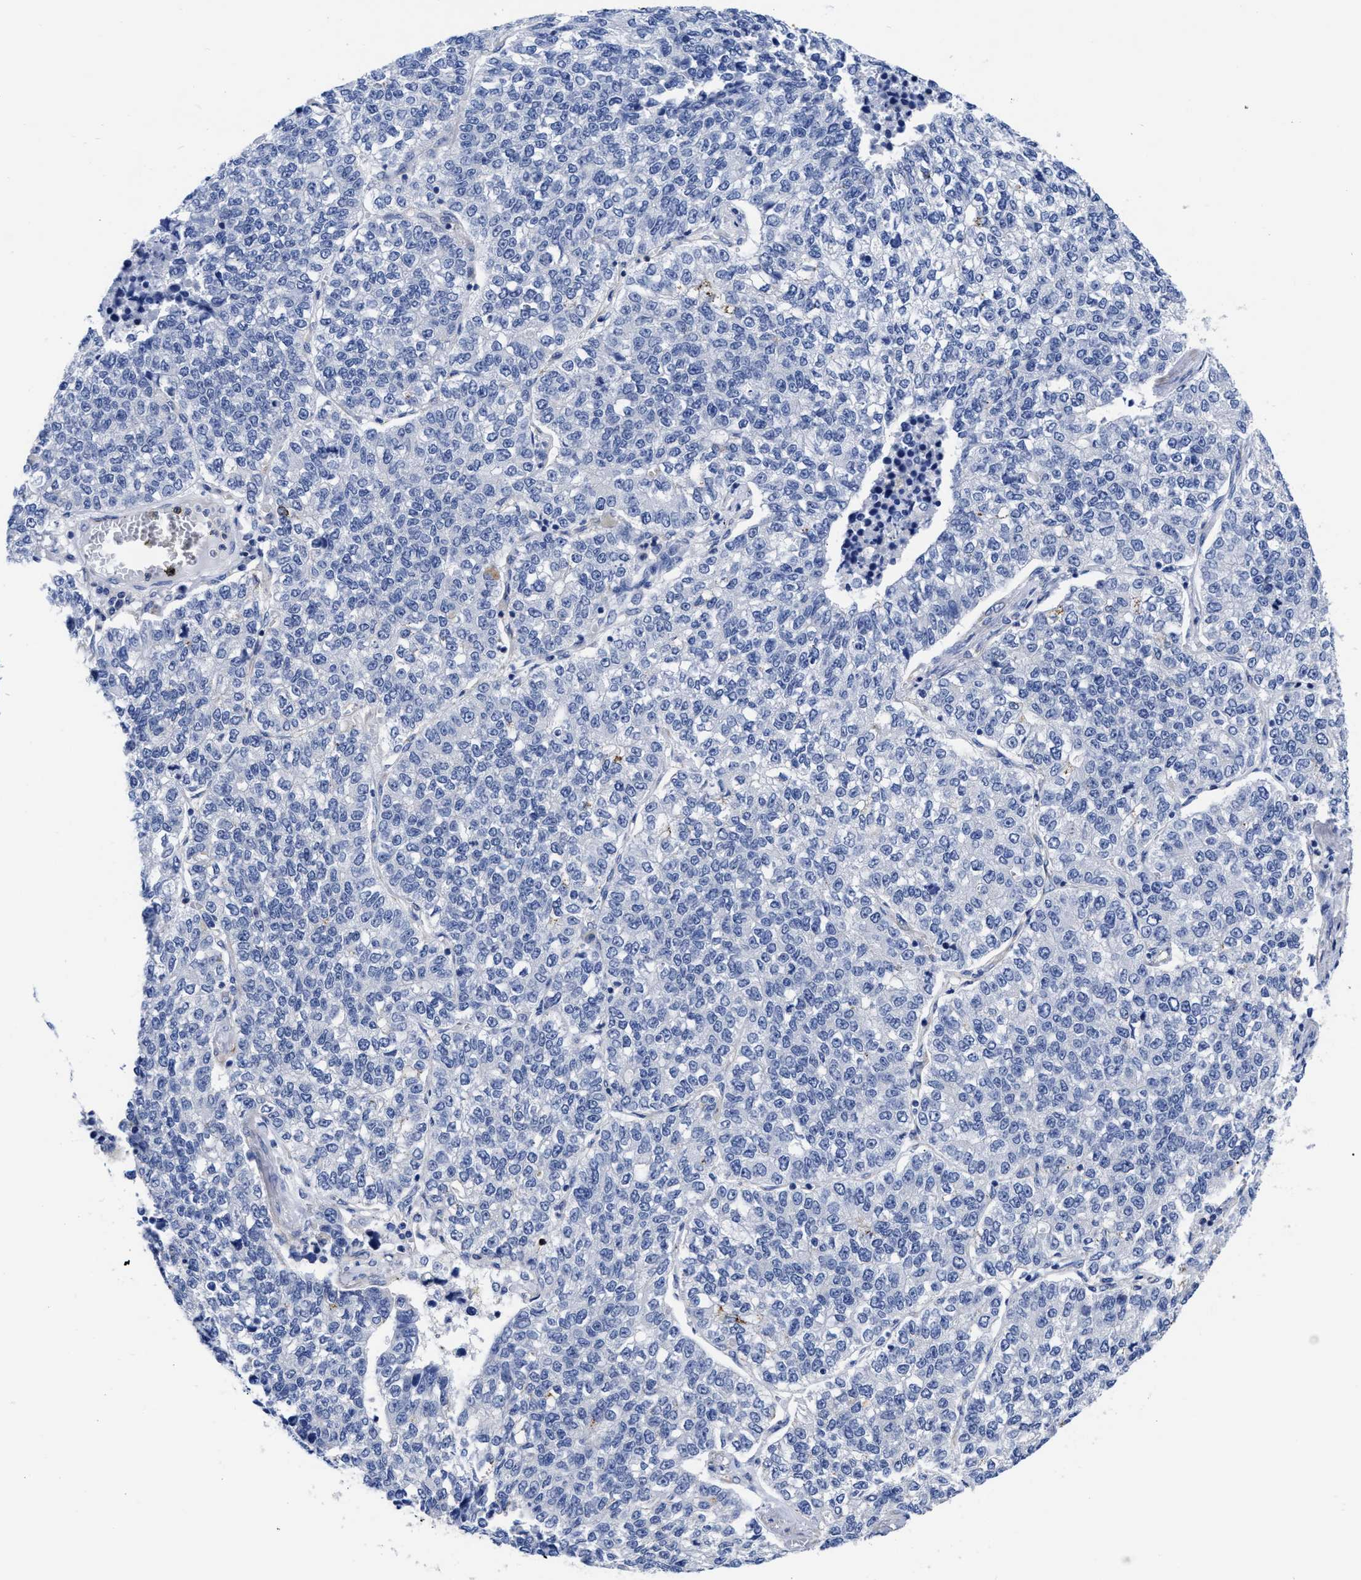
{"staining": {"intensity": "negative", "quantity": "none", "location": "none"}, "tissue": "lung cancer", "cell_type": "Tumor cells", "image_type": "cancer", "snomed": [{"axis": "morphology", "description": "Adenocarcinoma, NOS"}, {"axis": "topography", "description": "Lung"}], "caption": "Immunohistochemical staining of human lung cancer reveals no significant expression in tumor cells.", "gene": "IRAG2", "patient": {"sex": "male", "age": 49}}